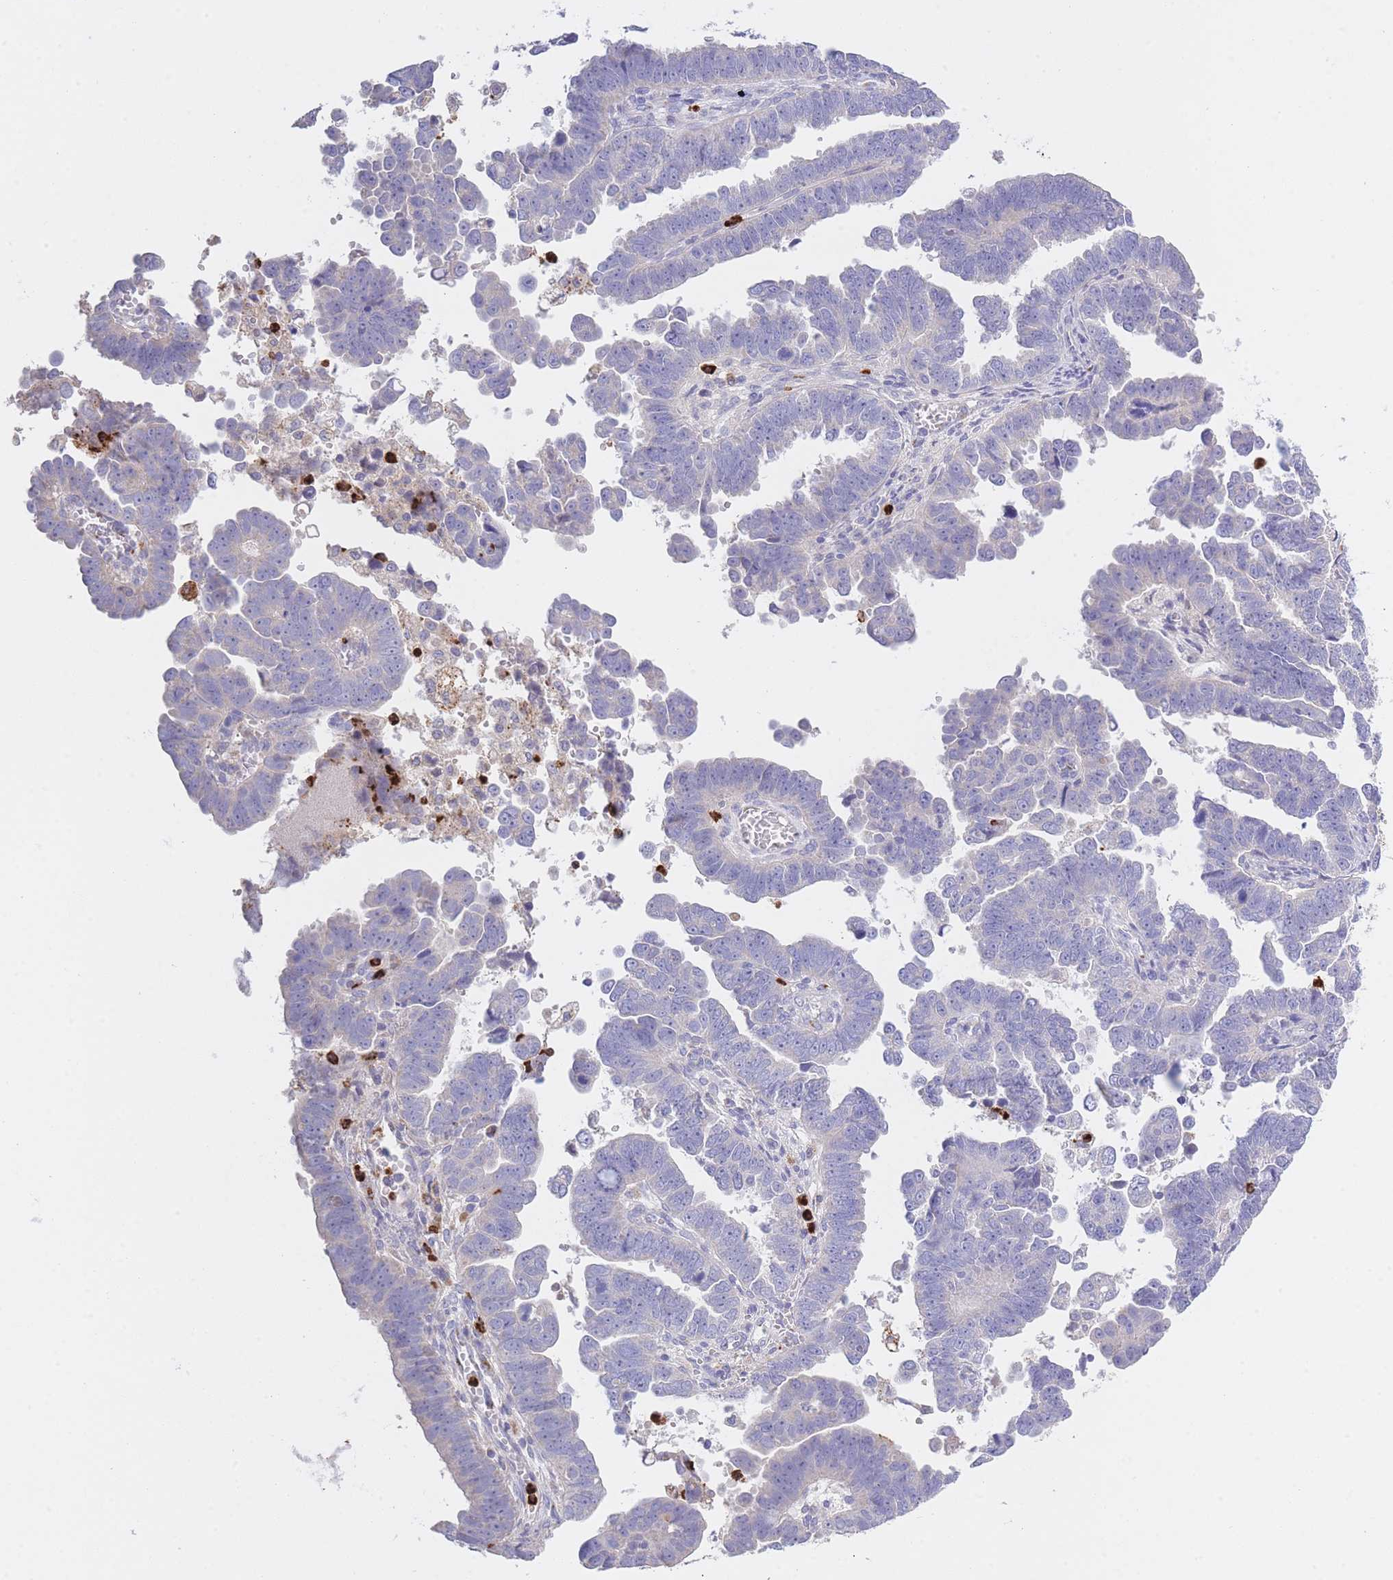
{"staining": {"intensity": "negative", "quantity": "none", "location": "none"}, "tissue": "endometrial cancer", "cell_type": "Tumor cells", "image_type": "cancer", "snomed": [{"axis": "morphology", "description": "Adenocarcinoma, NOS"}, {"axis": "topography", "description": "Endometrium"}], "caption": "Immunohistochemistry (IHC) image of human endometrial cancer stained for a protein (brown), which displays no expression in tumor cells.", "gene": "CENPM", "patient": {"sex": "female", "age": 75}}